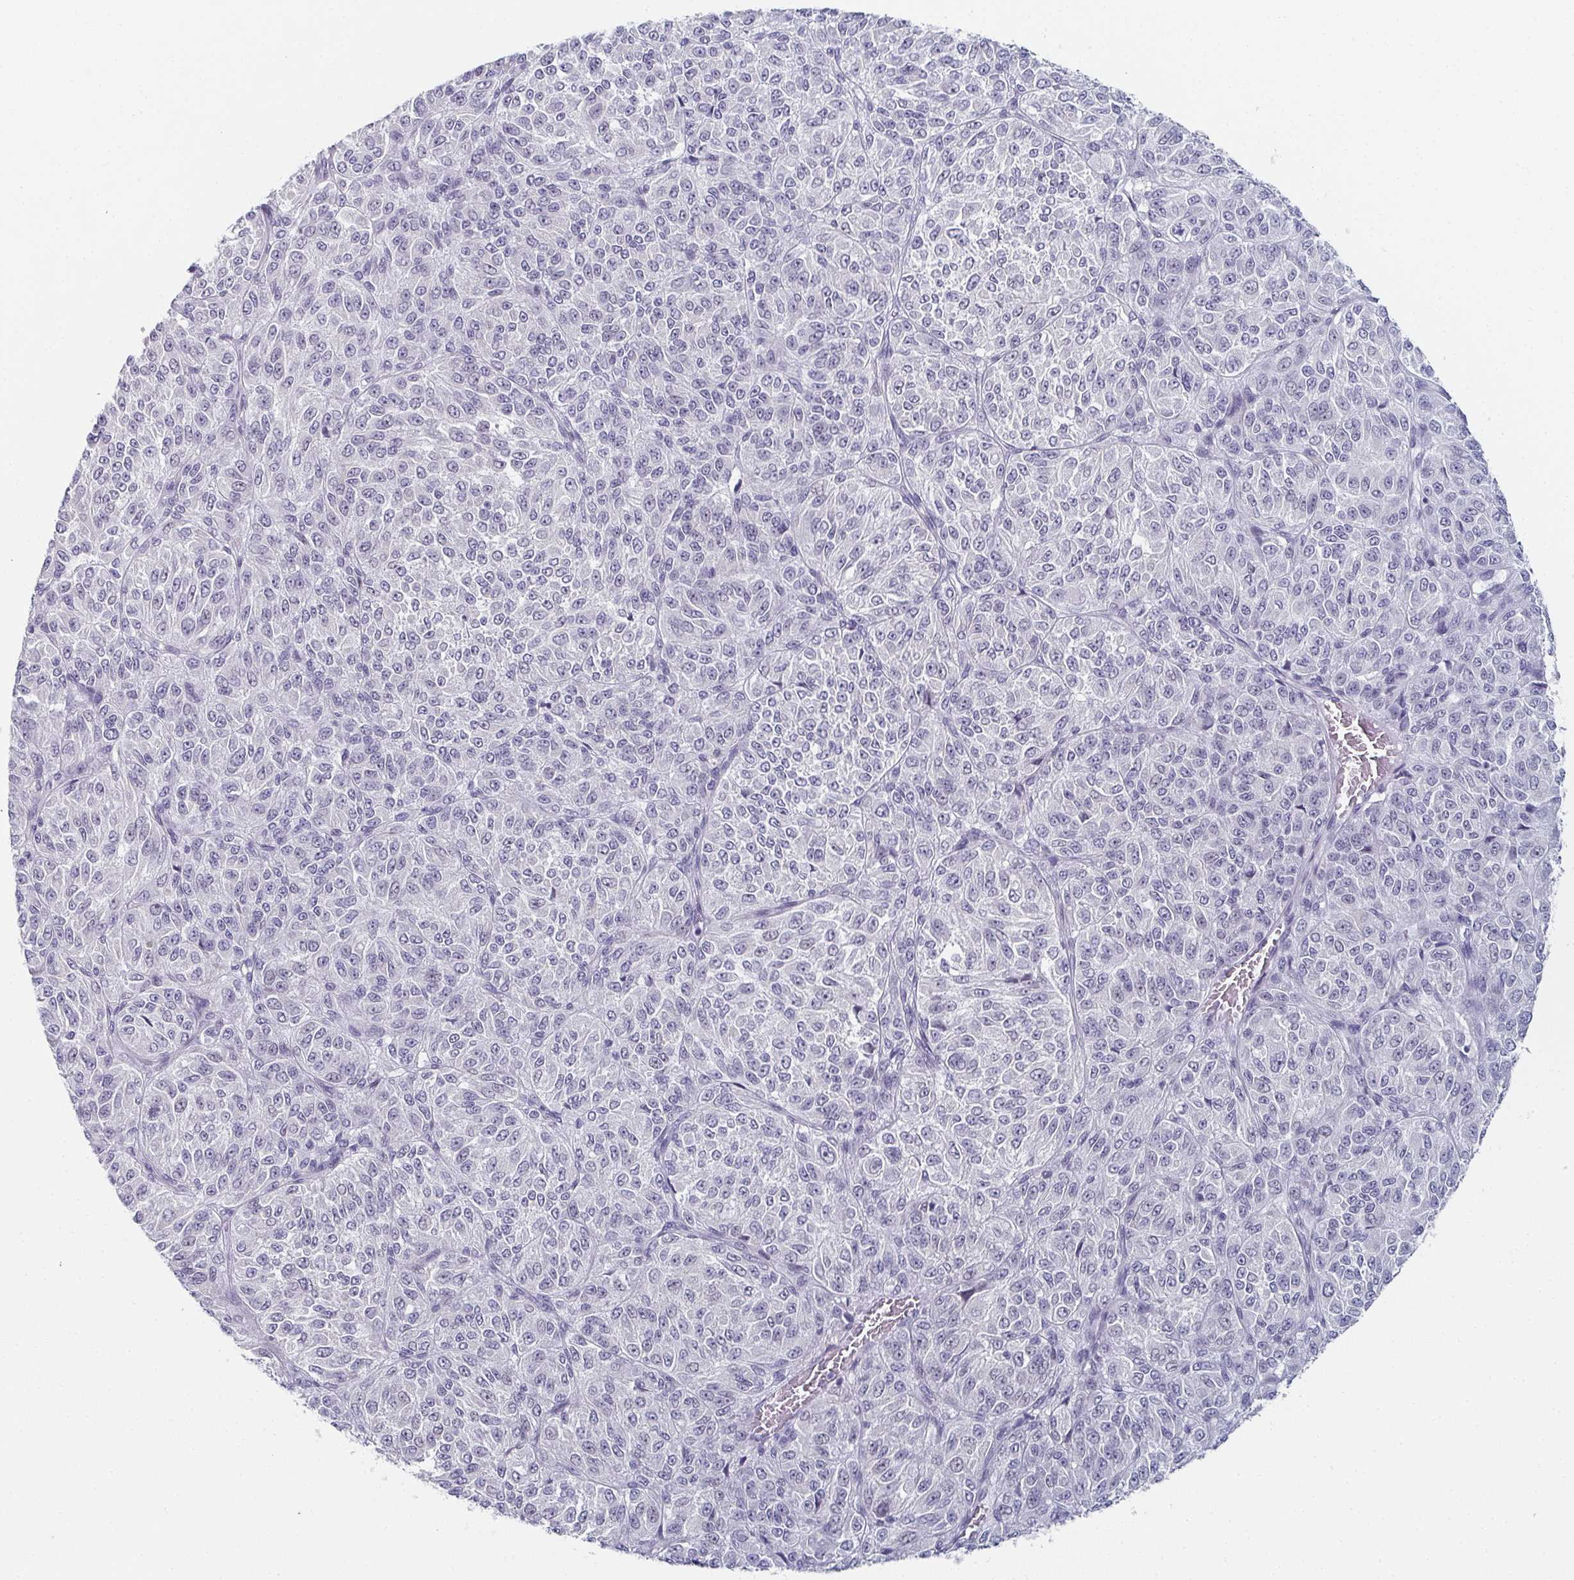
{"staining": {"intensity": "negative", "quantity": "none", "location": "none"}, "tissue": "melanoma", "cell_type": "Tumor cells", "image_type": "cancer", "snomed": [{"axis": "morphology", "description": "Malignant melanoma, Metastatic site"}, {"axis": "topography", "description": "Brain"}], "caption": "The histopathology image reveals no staining of tumor cells in malignant melanoma (metastatic site). (DAB (3,3'-diaminobenzidine) IHC, high magnification).", "gene": "PYCR3", "patient": {"sex": "female", "age": 56}}